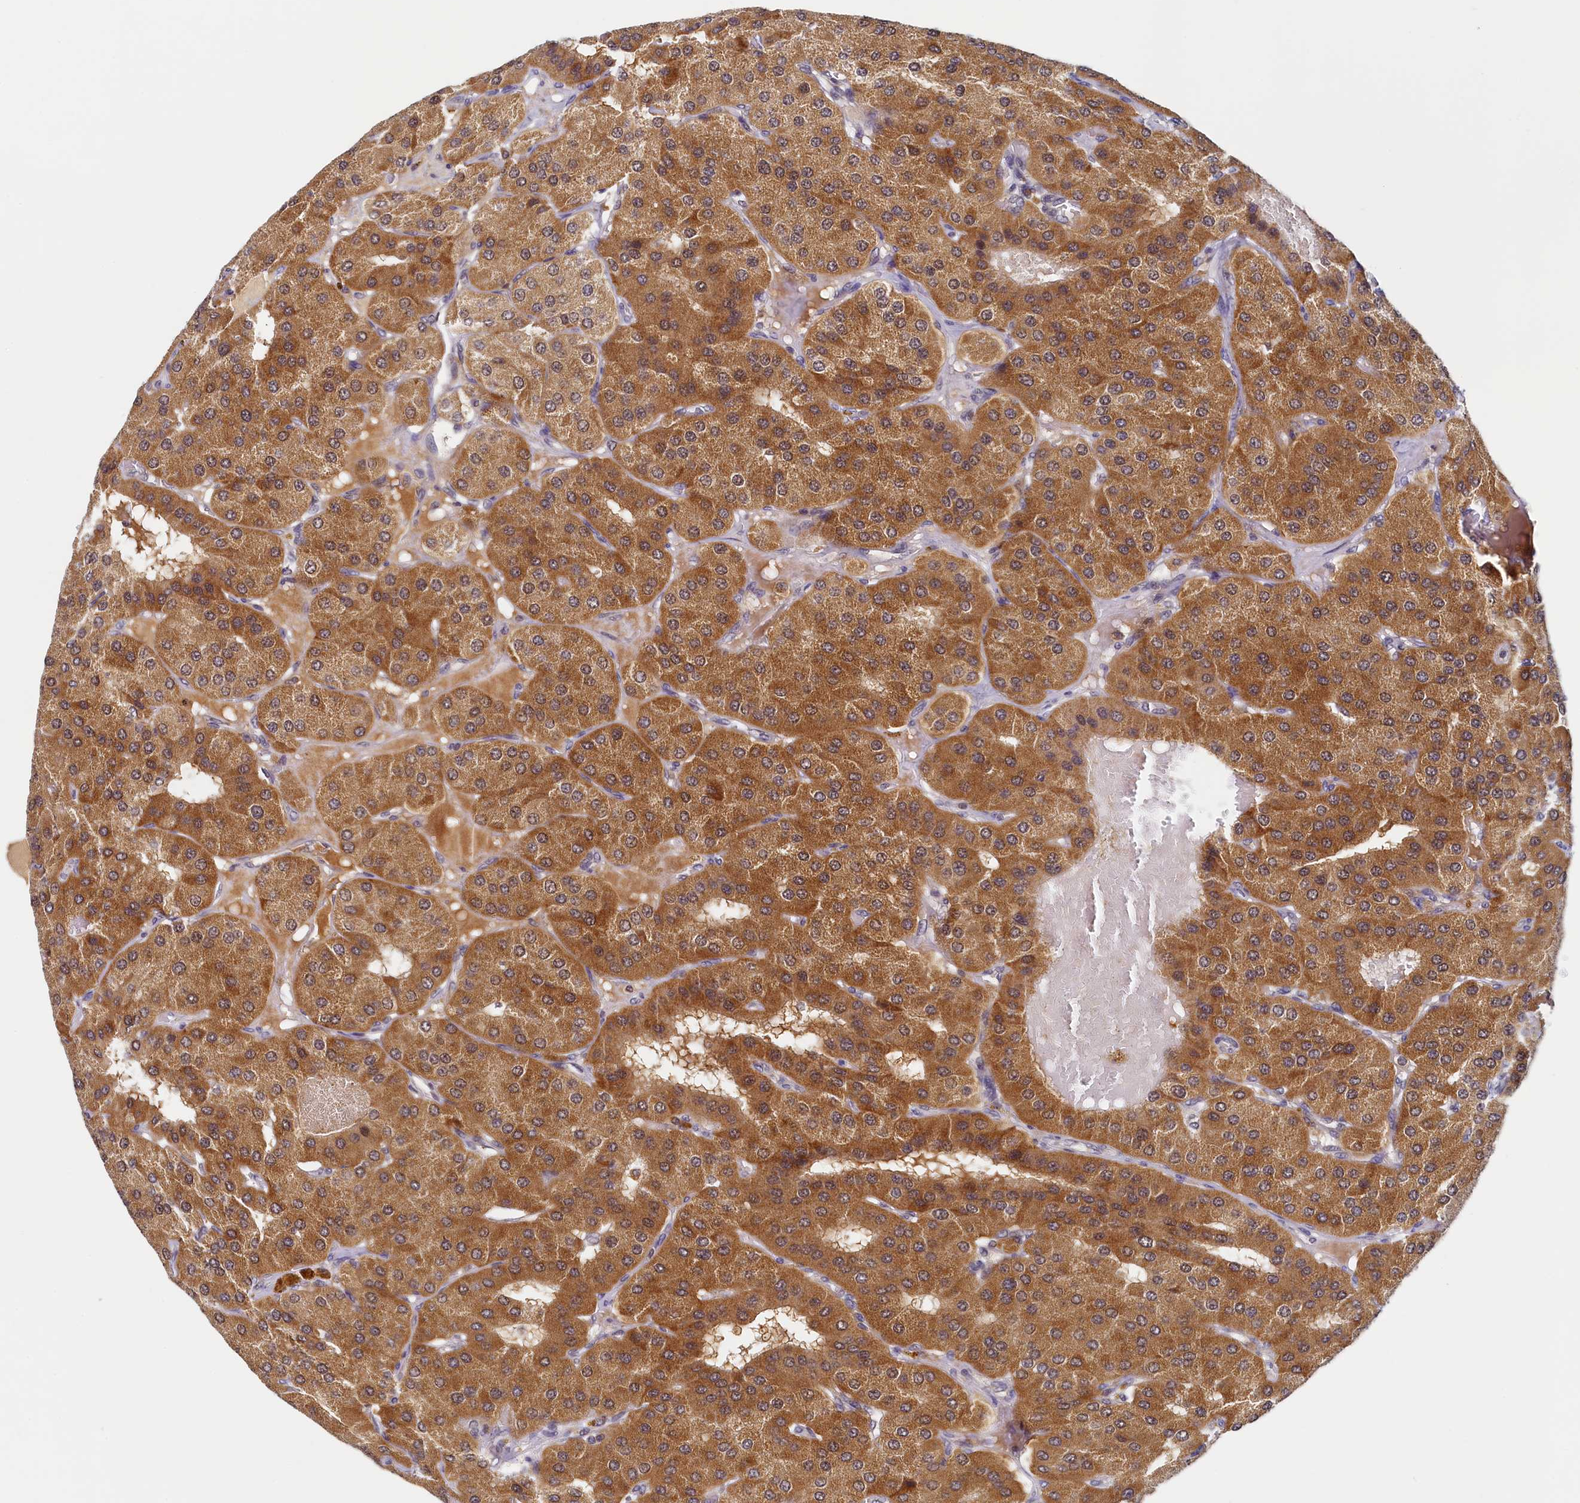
{"staining": {"intensity": "moderate", "quantity": ">75%", "location": "cytoplasmic/membranous"}, "tissue": "parathyroid gland", "cell_type": "Glandular cells", "image_type": "normal", "snomed": [{"axis": "morphology", "description": "Normal tissue, NOS"}, {"axis": "morphology", "description": "Adenoma, NOS"}, {"axis": "topography", "description": "Parathyroid gland"}], "caption": "IHC micrograph of unremarkable parathyroid gland: parathyroid gland stained using IHC displays medium levels of moderate protein expression localized specifically in the cytoplasmic/membranous of glandular cells, appearing as a cytoplasmic/membranous brown color.", "gene": "PAAF1", "patient": {"sex": "female", "age": 86}}